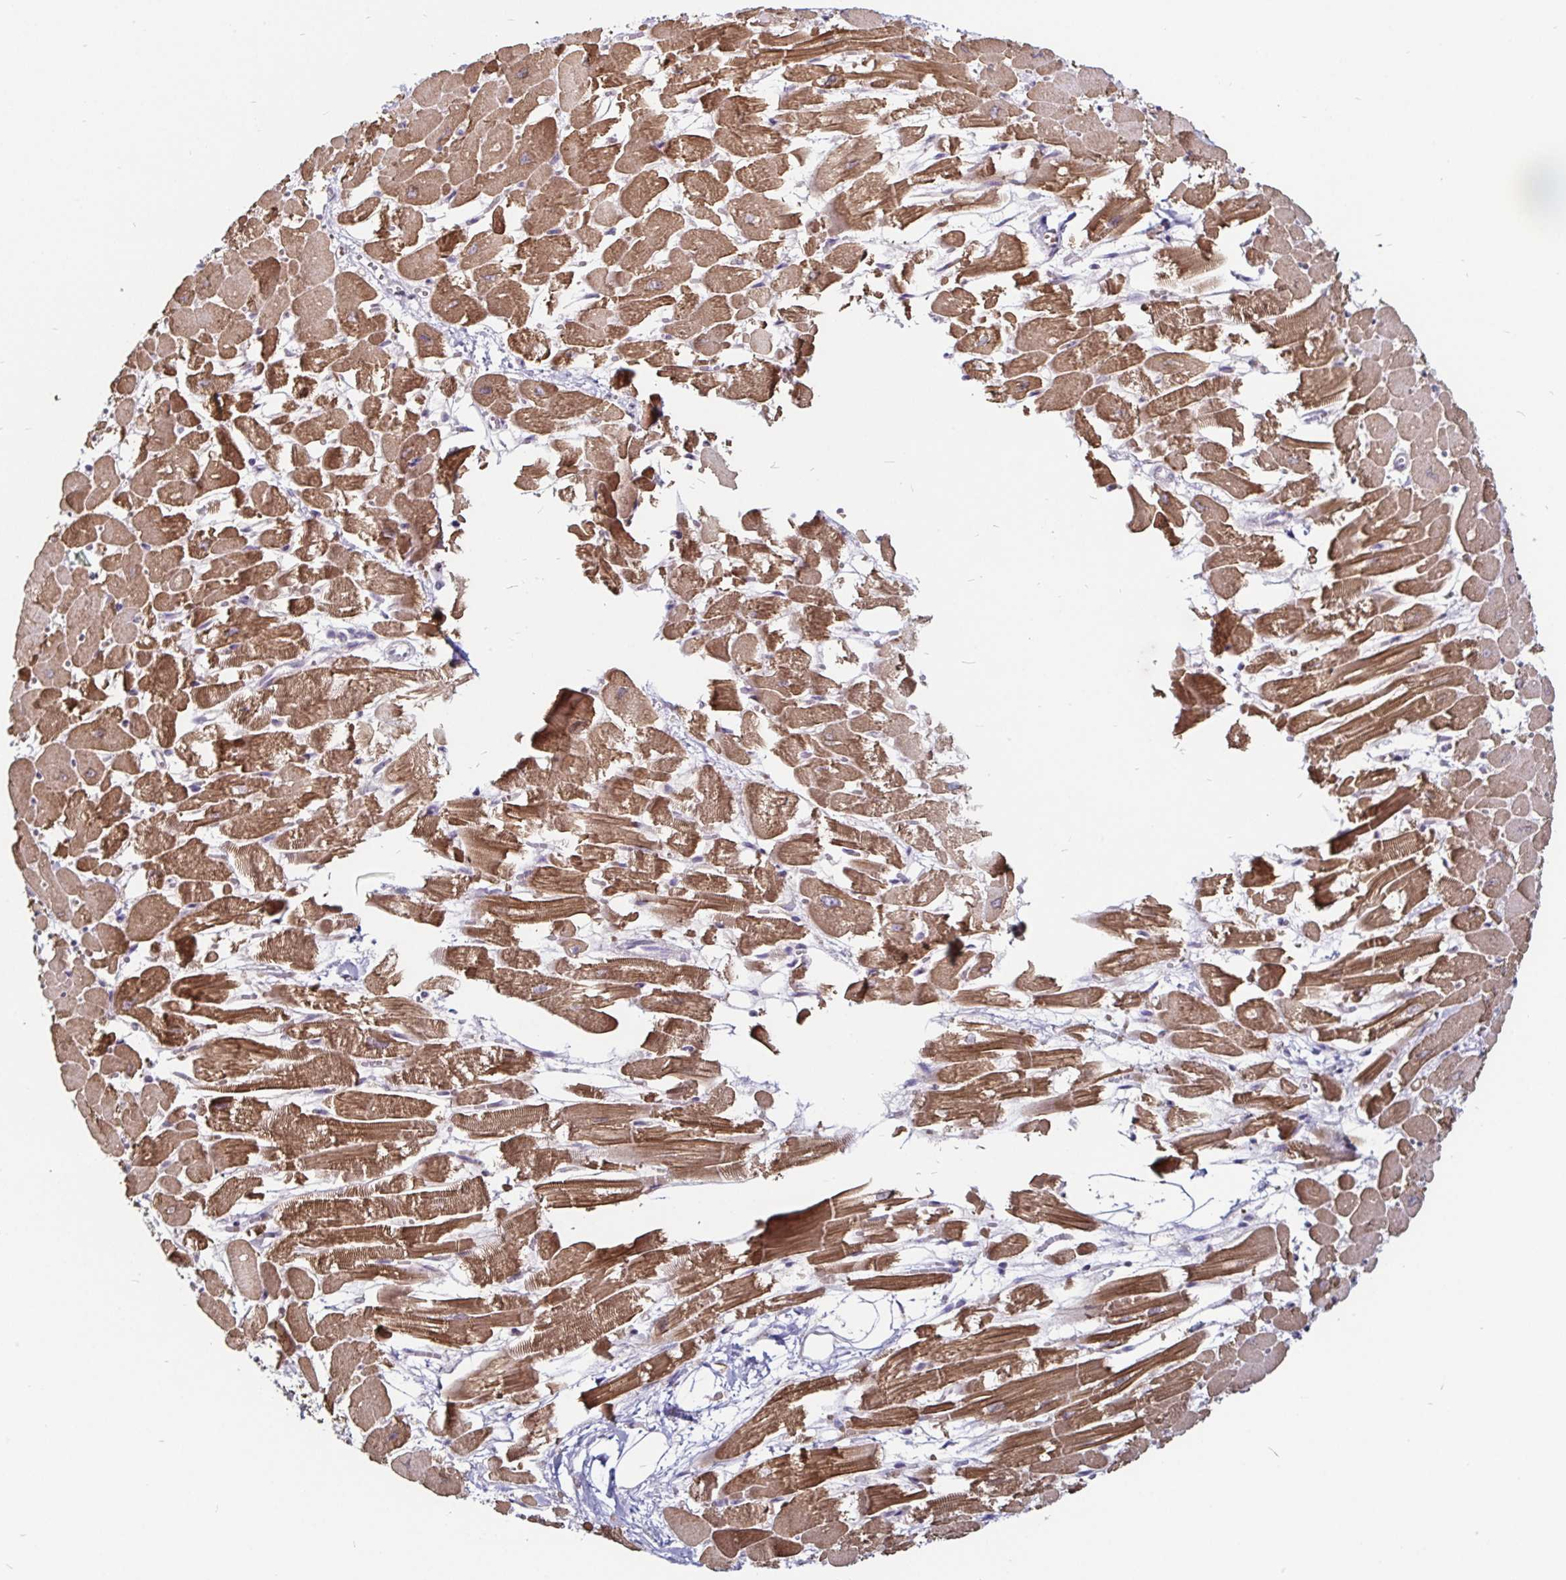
{"staining": {"intensity": "moderate", "quantity": "25%-75%", "location": "cytoplasmic/membranous"}, "tissue": "heart muscle", "cell_type": "Cardiomyocytes", "image_type": "normal", "snomed": [{"axis": "morphology", "description": "Normal tissue, NOS"}, {"axis": "topography", "description": "Heart"}], "caption": "This histopathology image exhibits benign heart muscle stained with immunohistochemistry to label a protein in brown. The cytoplasmic/membranous of cardiomyocytes show moderate positivity for the protein. Nuclei are counter-stained blue.", "gene": "FAIM2", "patient": {"sex": "female", "age": 52}}